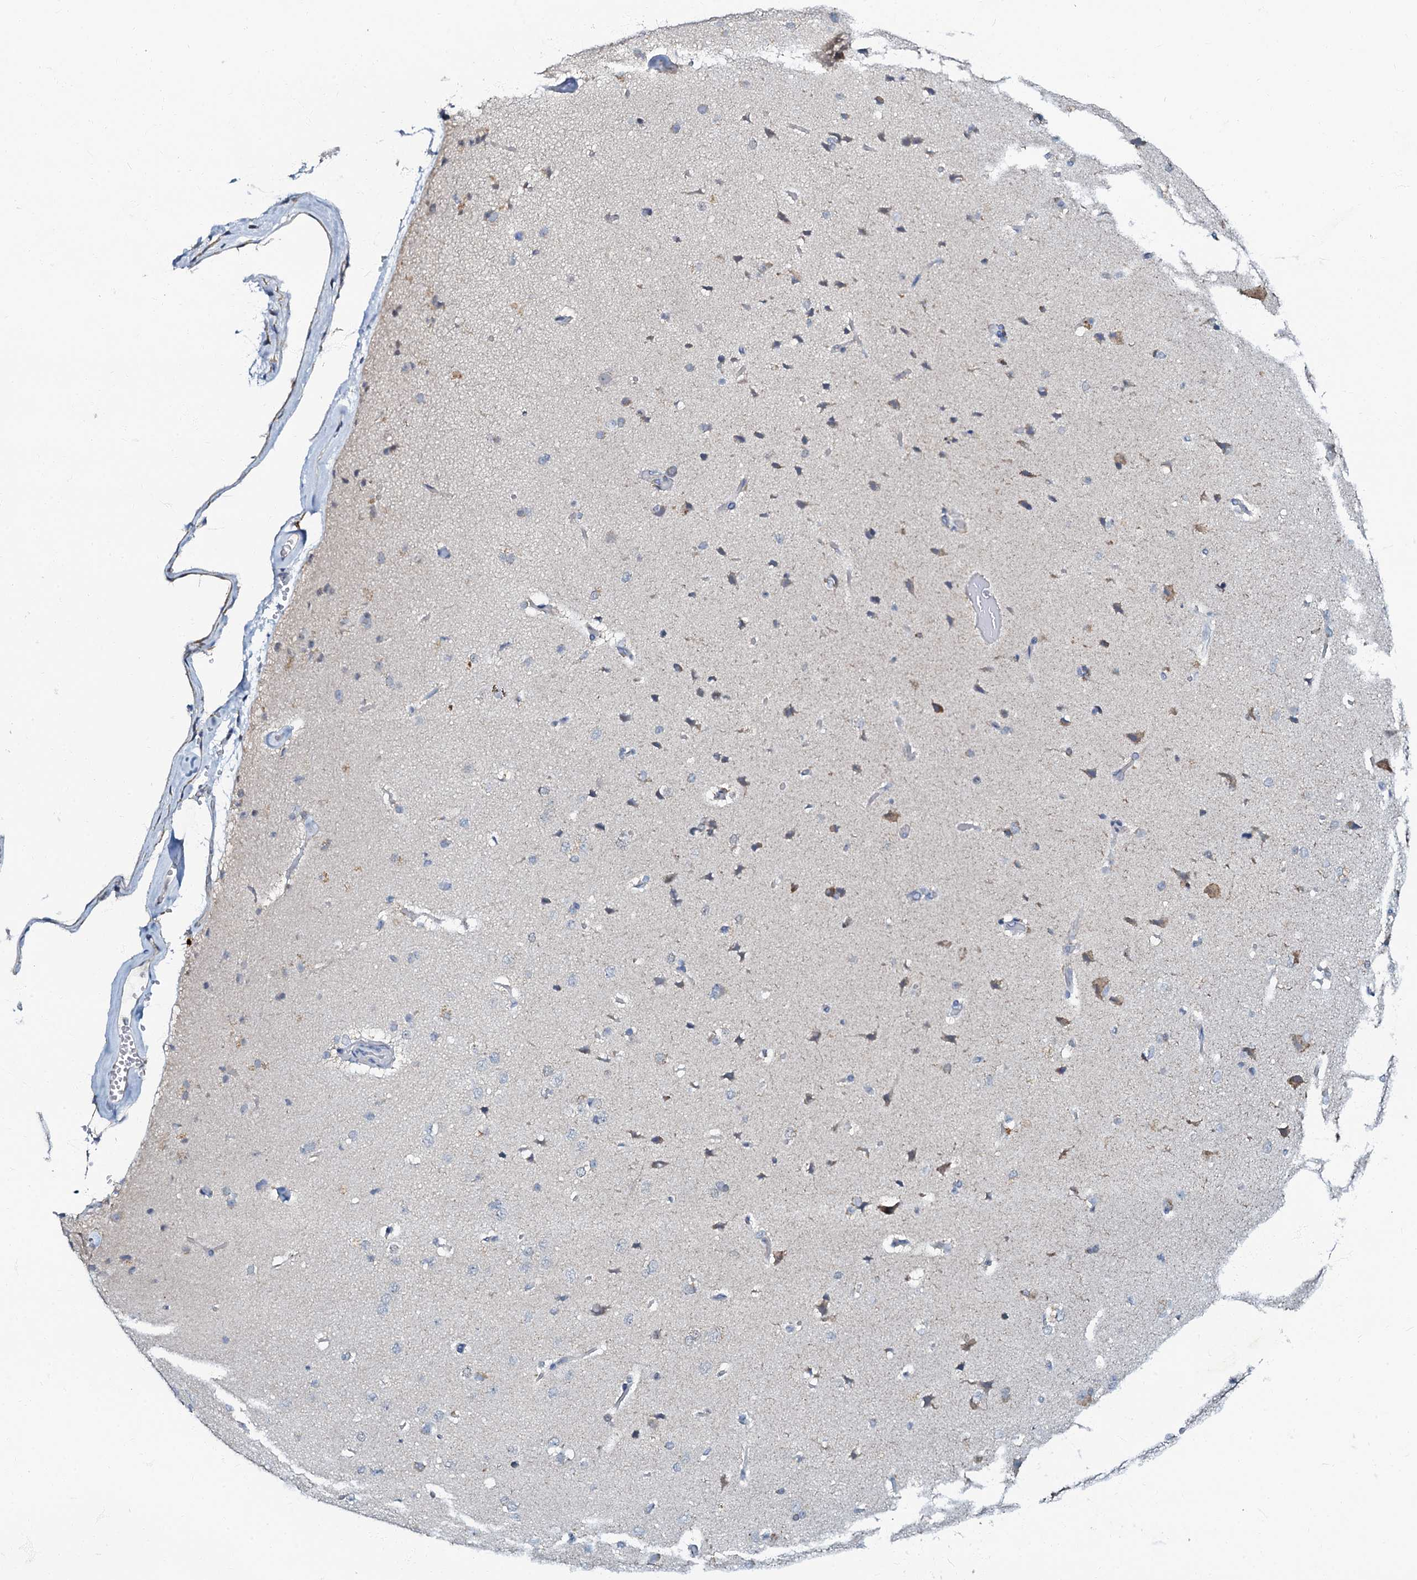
{"staining": {"intensity": "negative", "quantity": "none", "location": "none"}, "tissue": "cerebral cortex", "cell_type": "Endothelial cells", "image_type": "normal", "snomed": [{"axis": "morphology", "description": "Normal tissue, NOS"}, {"axis": "topography", "description": "Cerebral cortex"}], "caption": "High magnification brightfield microscopy of unremarkable cerebral cortex stained with DAB (brown) and counterstained with hematoxylin (blue): endothelial cells show no significant staining.", "gene": "MRPL51", "patient": {"sex": "male", "age": 62}}